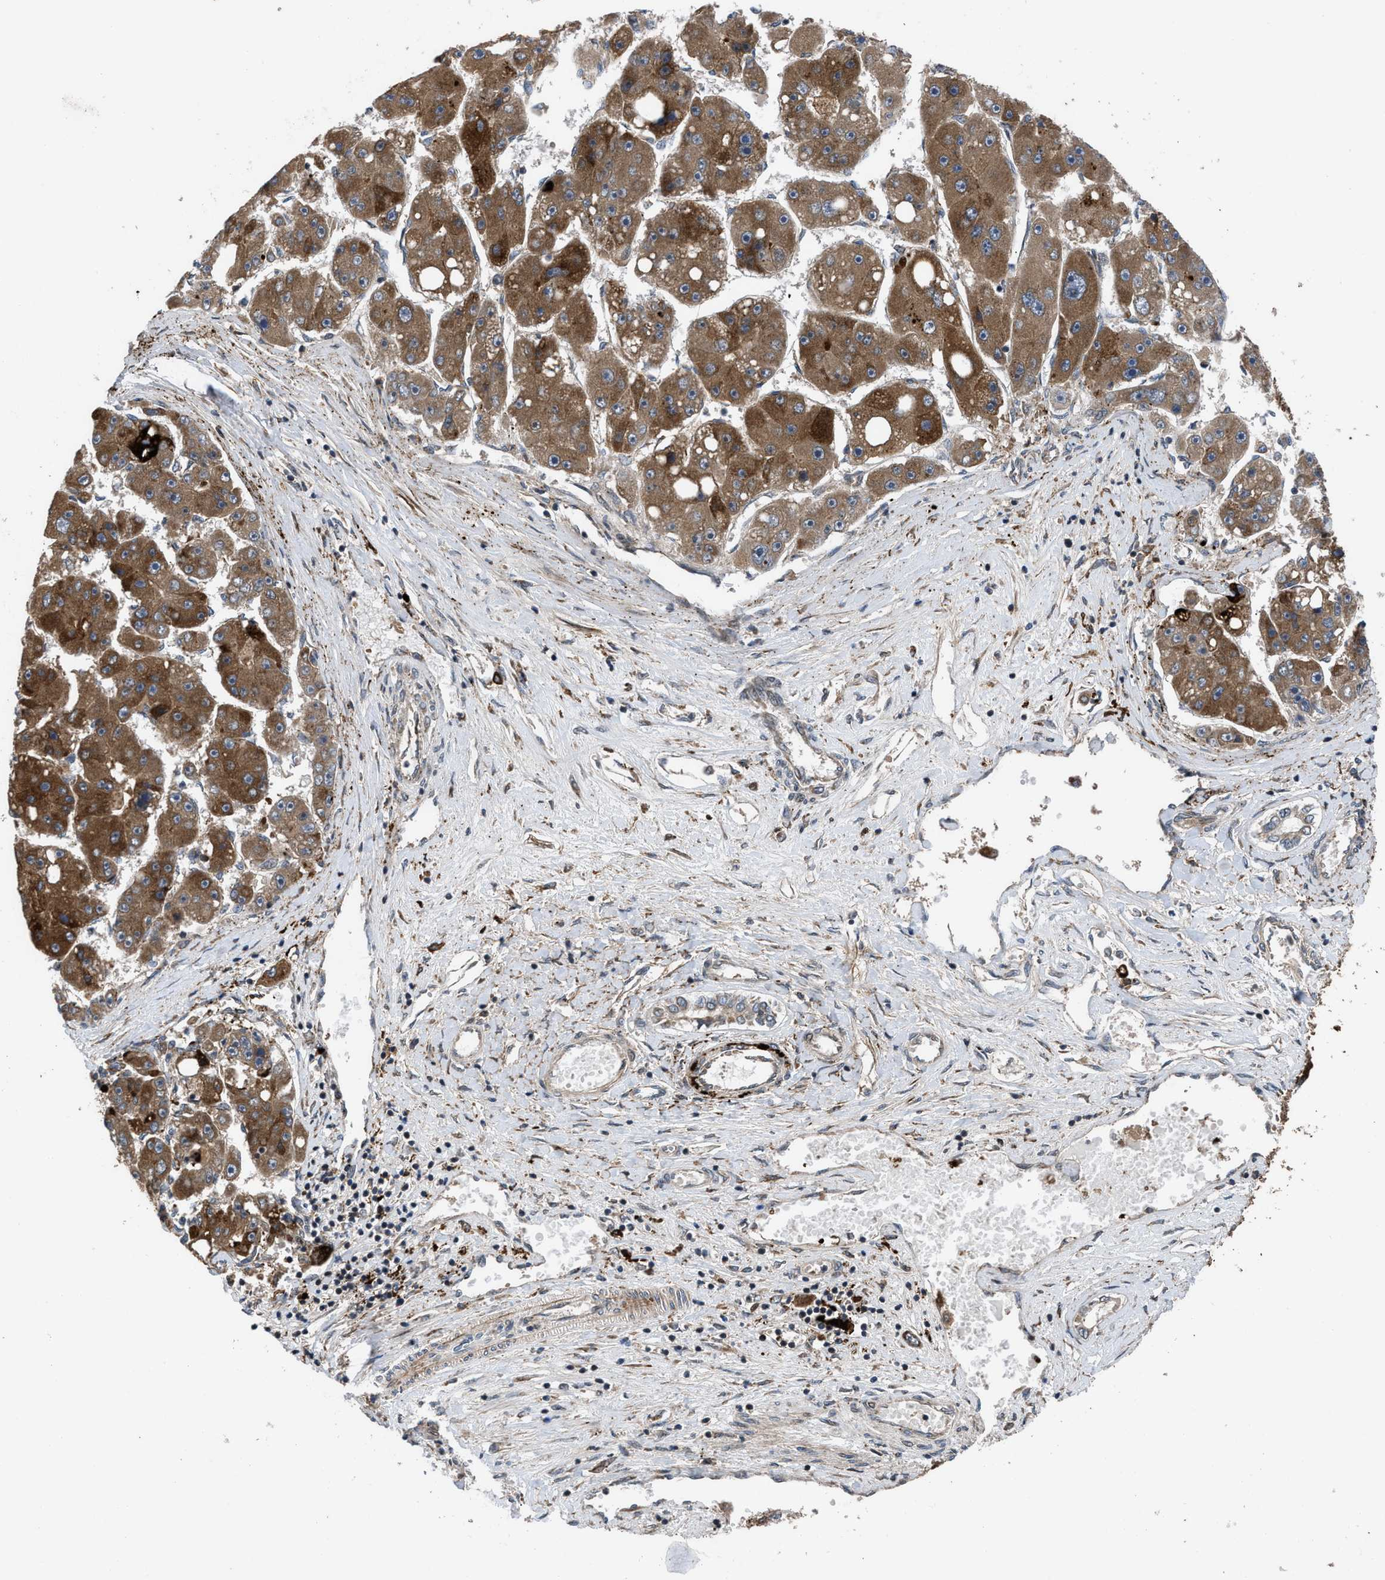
{"staining": {"intensity": "strong", "quantity": ">75%", "location": "cytoplasmic/membranous"}, "tissue": "liver cancer", "cell_type": "Tumor cells", "image_type": "cancer", "snomed": [{"axis": "morphology", "description": "Carcinoma, Hepatocellular, NOS"}, {"axis": "topography", "description": "Liver"}], "caption": "Approximately >75% of tumor cells in hepatocellular carcinoma (liver) reveal strong cytoplasmic/membranous protein staining as visualized by brown immunohistochemical staining.", "gene": "AP3M2", "patient": {"sex": "female", "age": 61}}